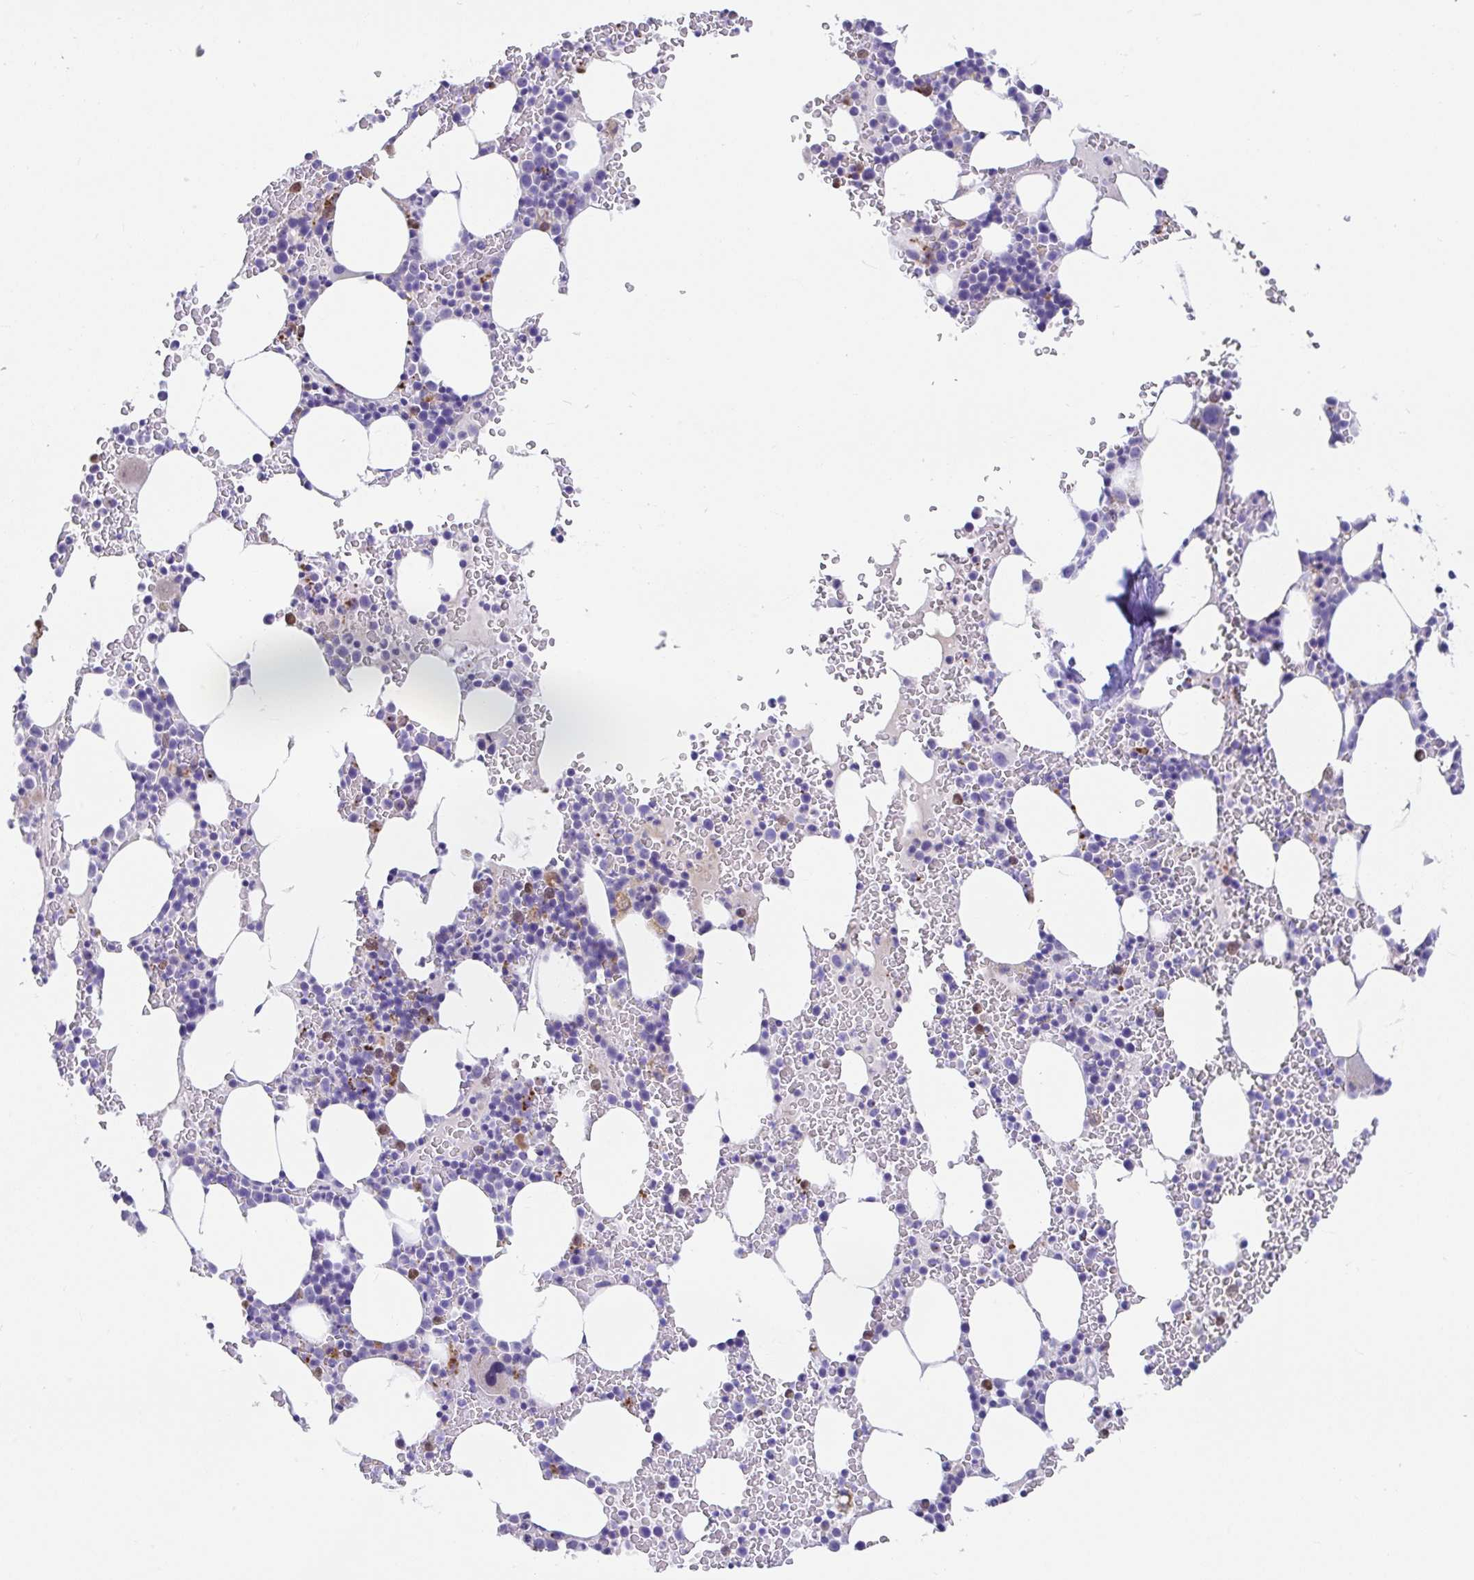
{"staining": {"intensity": "negative", "quantity": "none", "location": "none"}, "tissue": "bone marrow", "cell_type": "Hematopoietic cells", "image_type": "normal", "snomed": [{"axis": "morphology", "description": "Normal tissue, NOS"}, {"axis": "topography", "description": "Bone marrow"}], "caption": "IHC histopathology image of unremarkable bone marrow: human bone marrow stained with DAB shows no significant protein expression in hematopoietic cells. (Stains: DAB (3,3'-diaminobenzidine) immunohistochemistry with hematoxylin counter stain, Microscopy: brightfield microscopy at high magnification).", "gene": "CCSAP", "patient": {"sex": "female", "age": 62}}